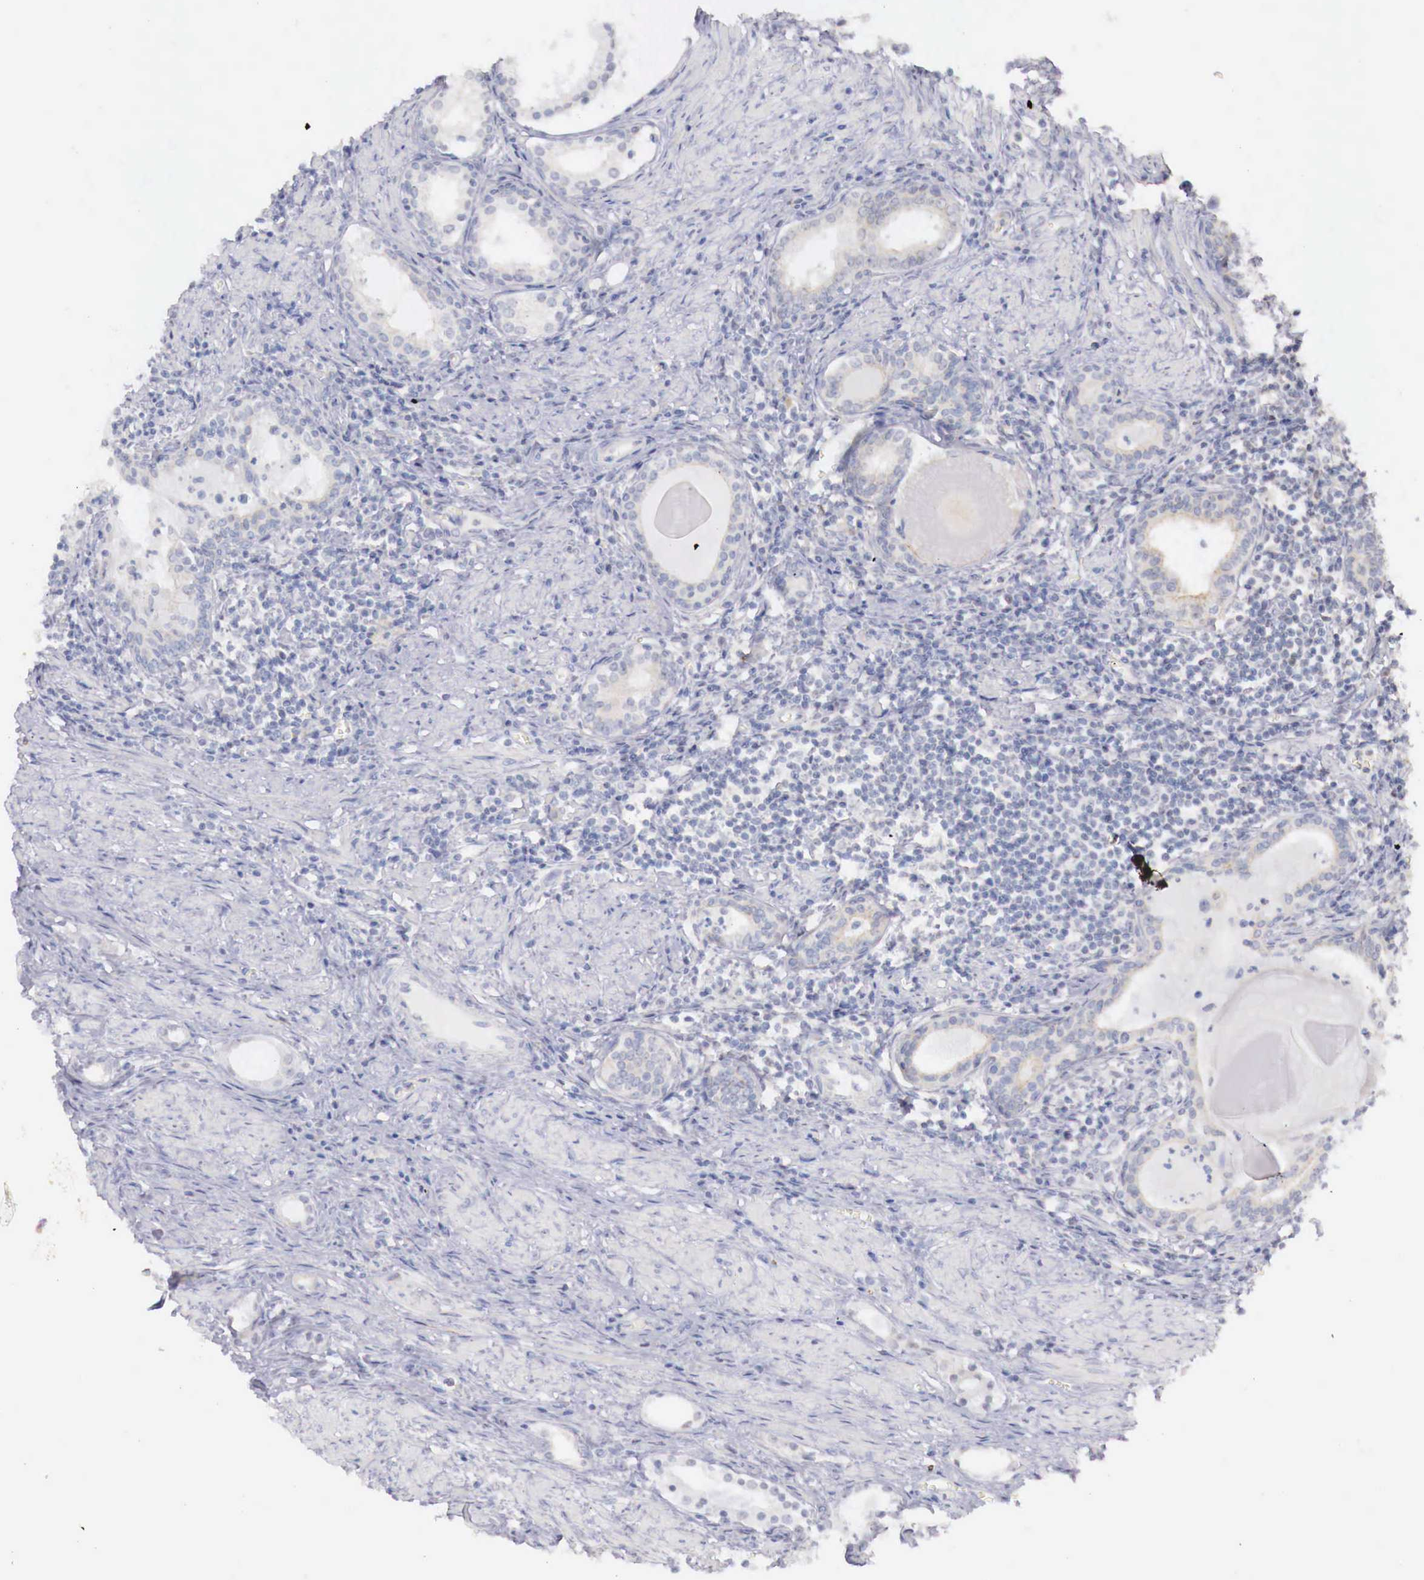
{"staining": {"intensity": "negative", "quantity": "none", "location": "none"}, "tissue": "prostate cancer", "cell_type": "Tumor cells", "image_type": "cancer", "snomed": [{"axis": "morphology", "description": "Adenocarcinoma, Medium grade"}, {"axis": "topography", "description": "Prostate"}], "caption": "Micrograph shows no significant protein staining in tumor cells of prostate adenocarcinoma (medium-grade).", "gene": "TRIM13", "patient": {"sex": "male", "age": 73}}